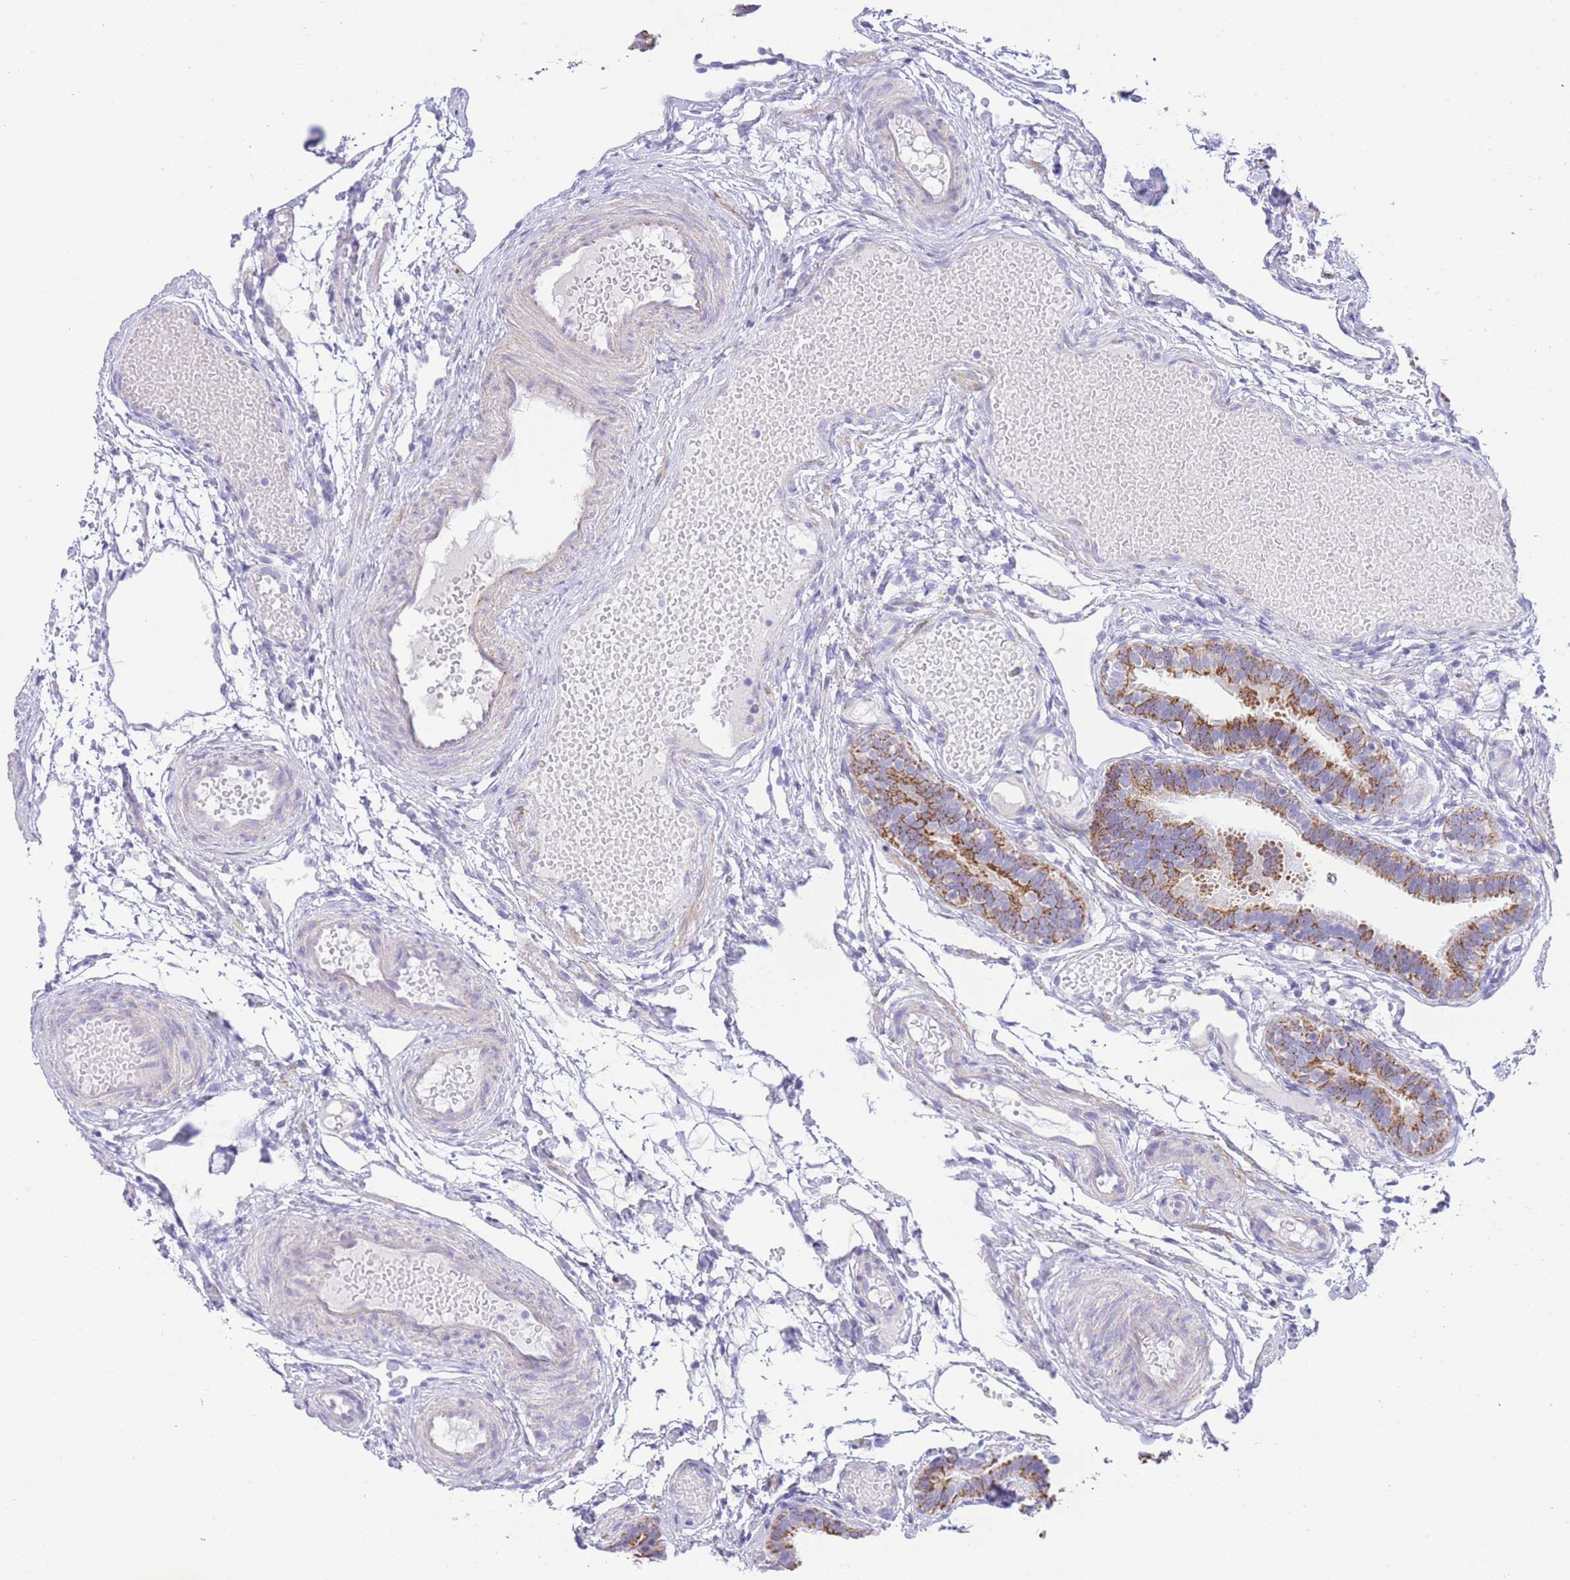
{"staining": {"intensity": "moderate", "quantity": ">75%", "location": "cytoplasmic/membranous"}, "tissue": "fallopian tube", "cell_type": "Glandular cells", "image_type": "normal", "snomed": [{"axis": "morphology", "description": "Normal tissue, NOS"}, {"axis": "topography", "description": "Fallopian tube"}], "caption": "Normal fallopian tube reveals moderate cytoplasmic/membranous staining in about >75% of glandular cells, visualized by immunohistochemistry. The staining was performed using DAB, with brown indicating positive protein expression. Nuclei are stained blue with hematoxylin.", "gene": "ACSM4", "patient": {"sex": "female", "age": 37}}